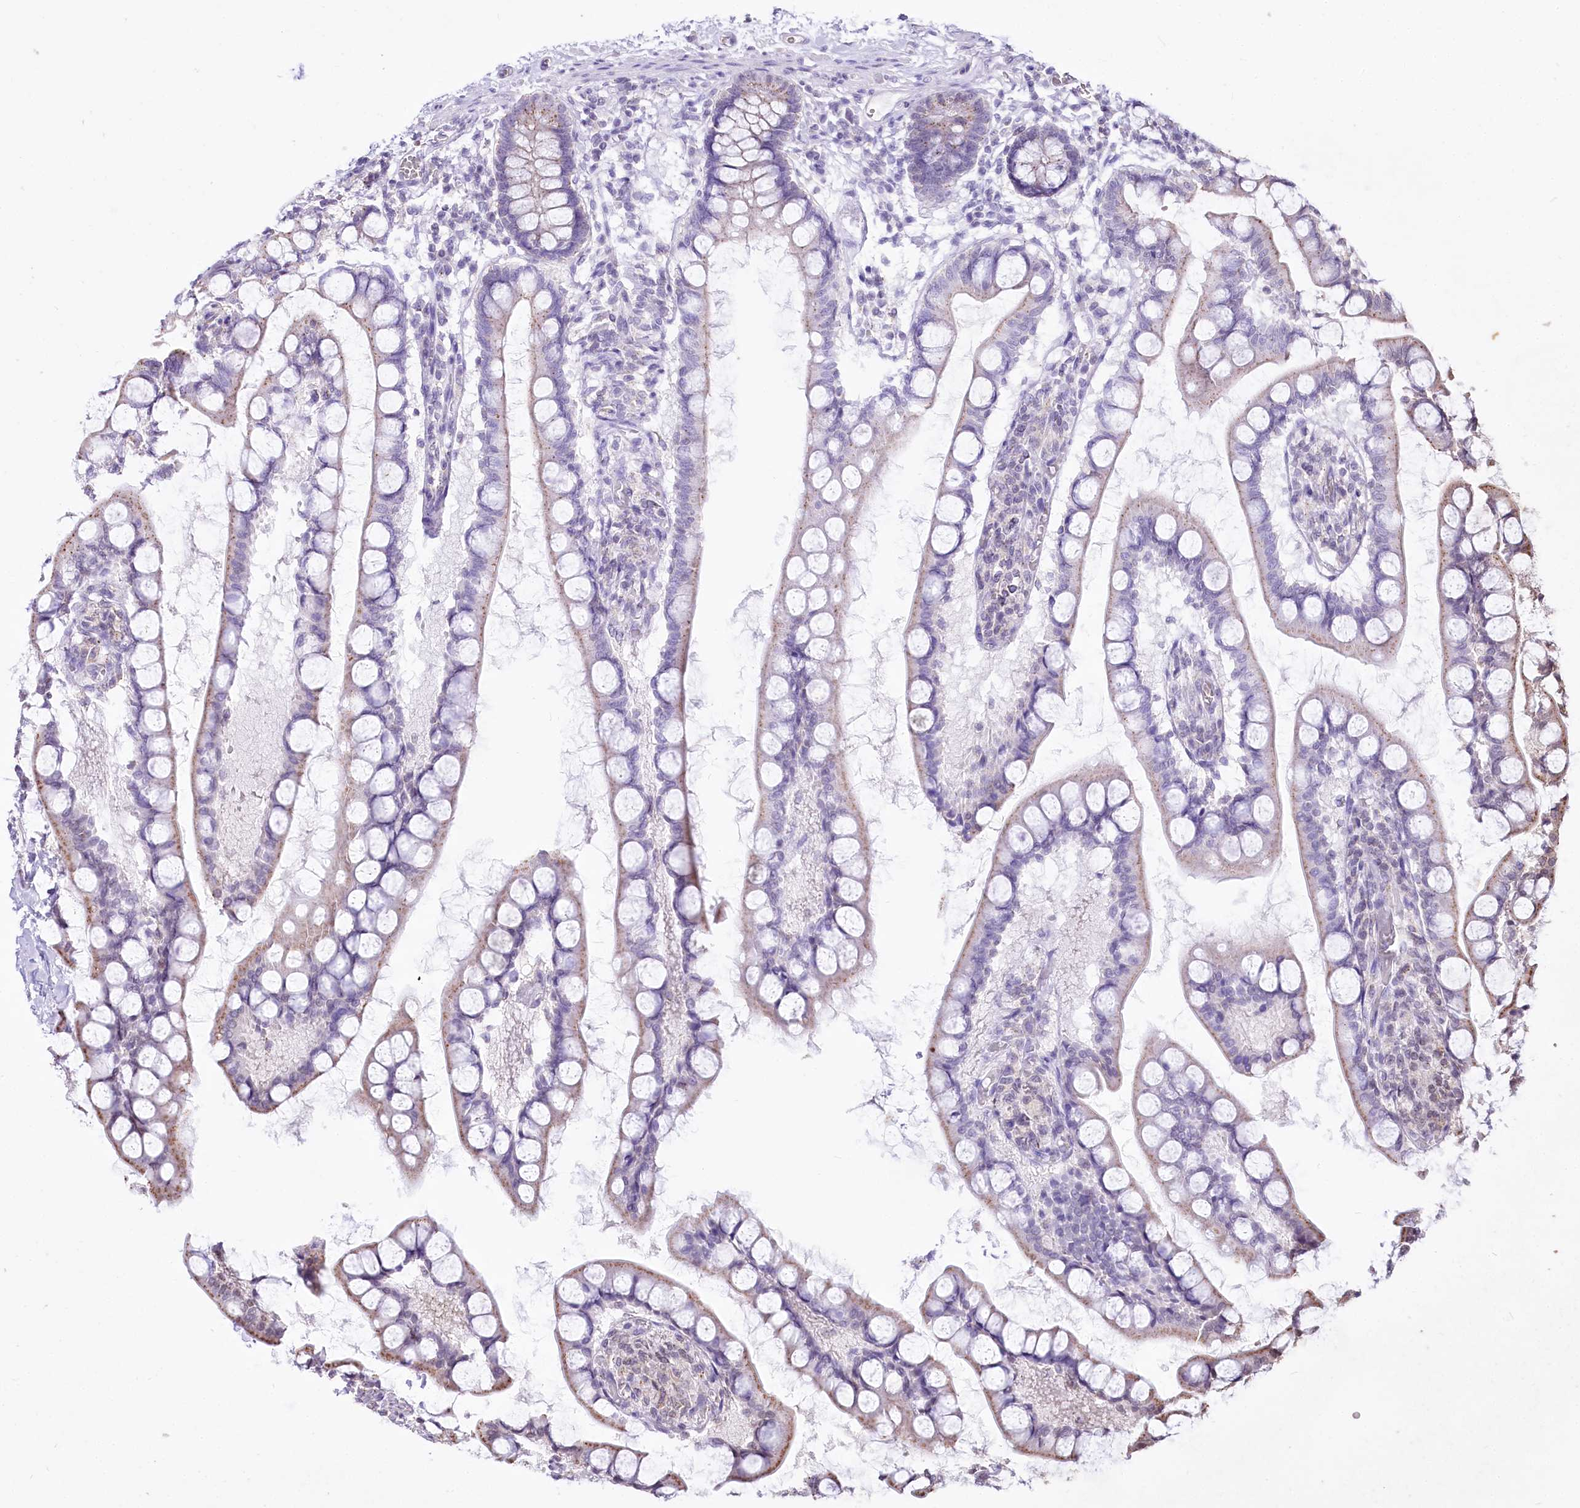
{"staining": {"intensity": "moderate", "quantity": "25%-75%", "location": "cytoplasmic/membranous"}, "tissue": "small intestine", "cell_type": "Glandular cells", "image_type": "normal", "snomed": [{"axis": "morphology", "description": "Normal tissue, NOS"}, {"axis": "topography", "description": "Small intestine"}], "caption": "Small intestine stained with a brown dye displays moderate cytoplasmic/membranous positive positivity in approximately 25%-75% of glandular cells.", "gene": "ZFYVE27", "patient": {"sex": "male", "age": 52}}